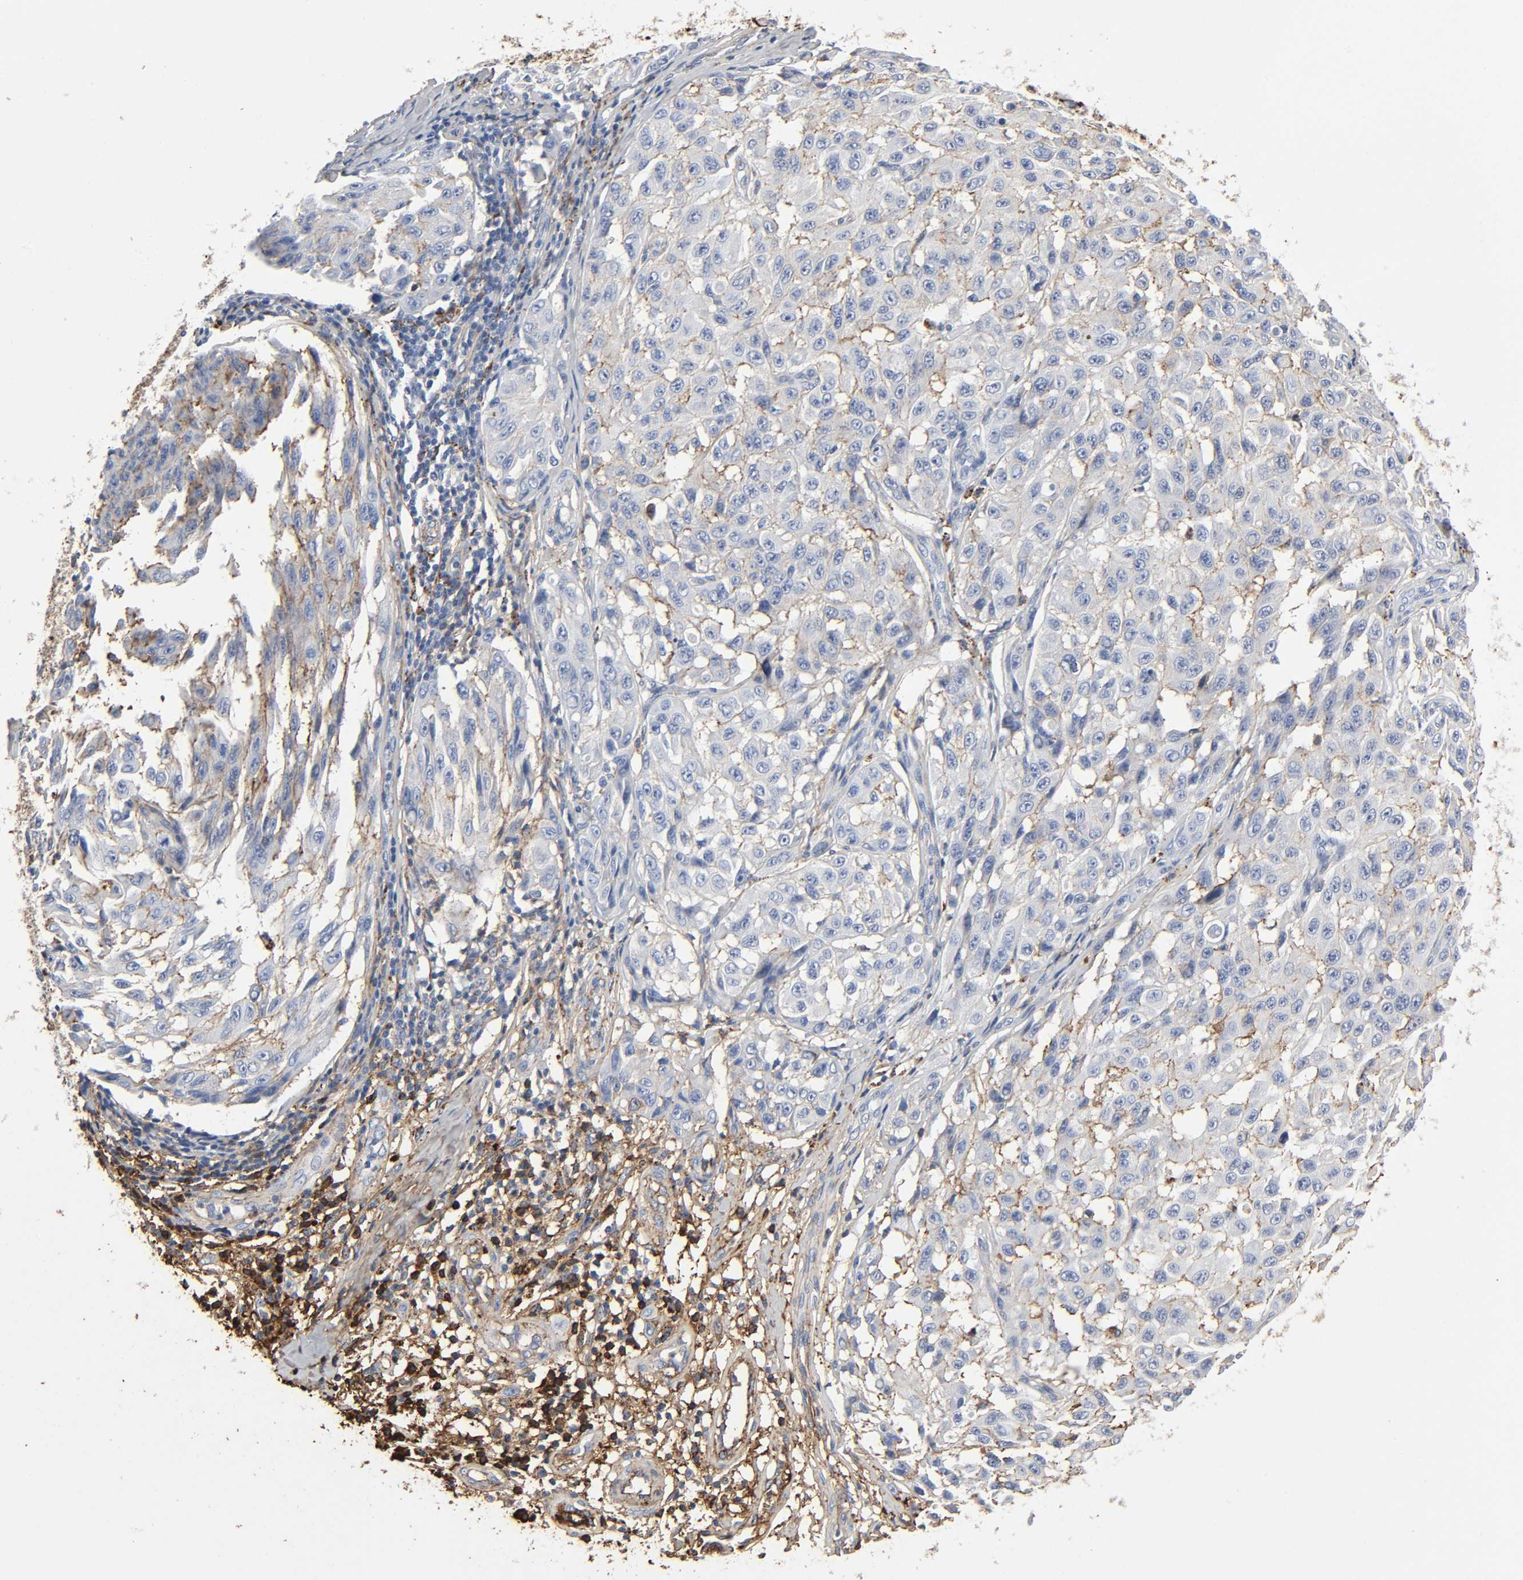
{"staining": {"intensity": "weak", "quantity": "25%-75%", "location": "cytoplasmic/membranous"}, "tissue": "melanoma", "cell_type": "Tumor cells", "image_type": "cancer", "snomed": [{"axis": "morphology", "description": "Malignant melanoma, NOS"}, {"axis": "topography", "description": "Skin"}], "caption": "A brown stain shows weak cytoplasmic/membranous expression of a protein in malignant melanoma tumor cells.", "gene": "C3", "patient": {"sex": "male", "age": 30}}